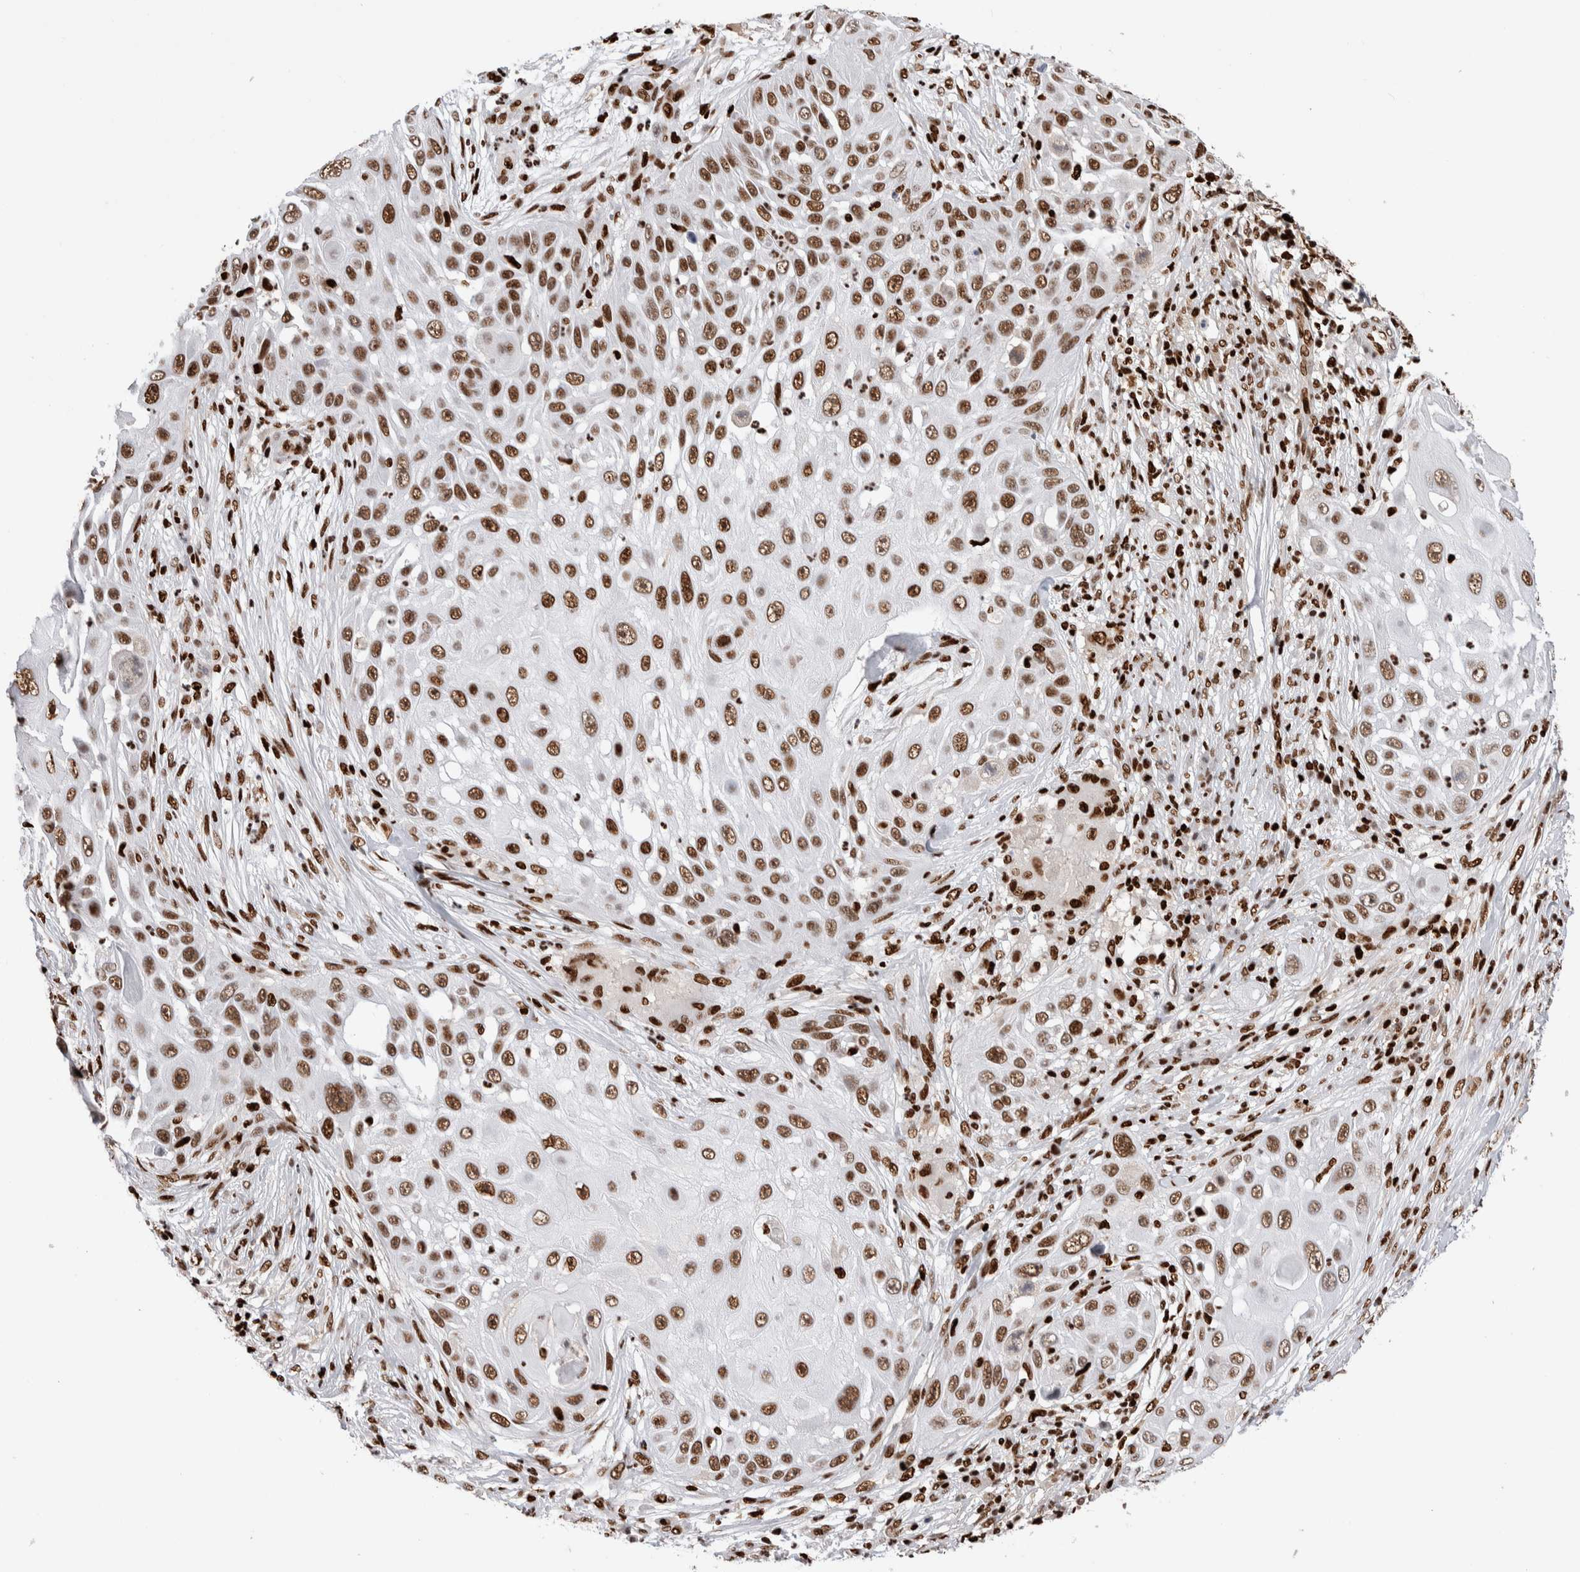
{"staining": {"intensity": "strong", "quantity": ">75%", "location": "nuclear"}, "tissue": "skin cancer", "cell_type": "Tumor cells", "image_type": "cancer", "snomed": [{"axis": "morphology", "description": "Squamous cell carcinoma, NOS"}, {"axis": "topography", "description": "Skin"}], "caption": "Immunohistochemistry image of squamous cell carcinoma (skin) stained for a protein (brown), which exhibits high levels of strong nuclear expression in about >75% of tumor cells.", "gene": "RNASEK-C17orf49", "patient": {"sex": "female", "age": 44}}